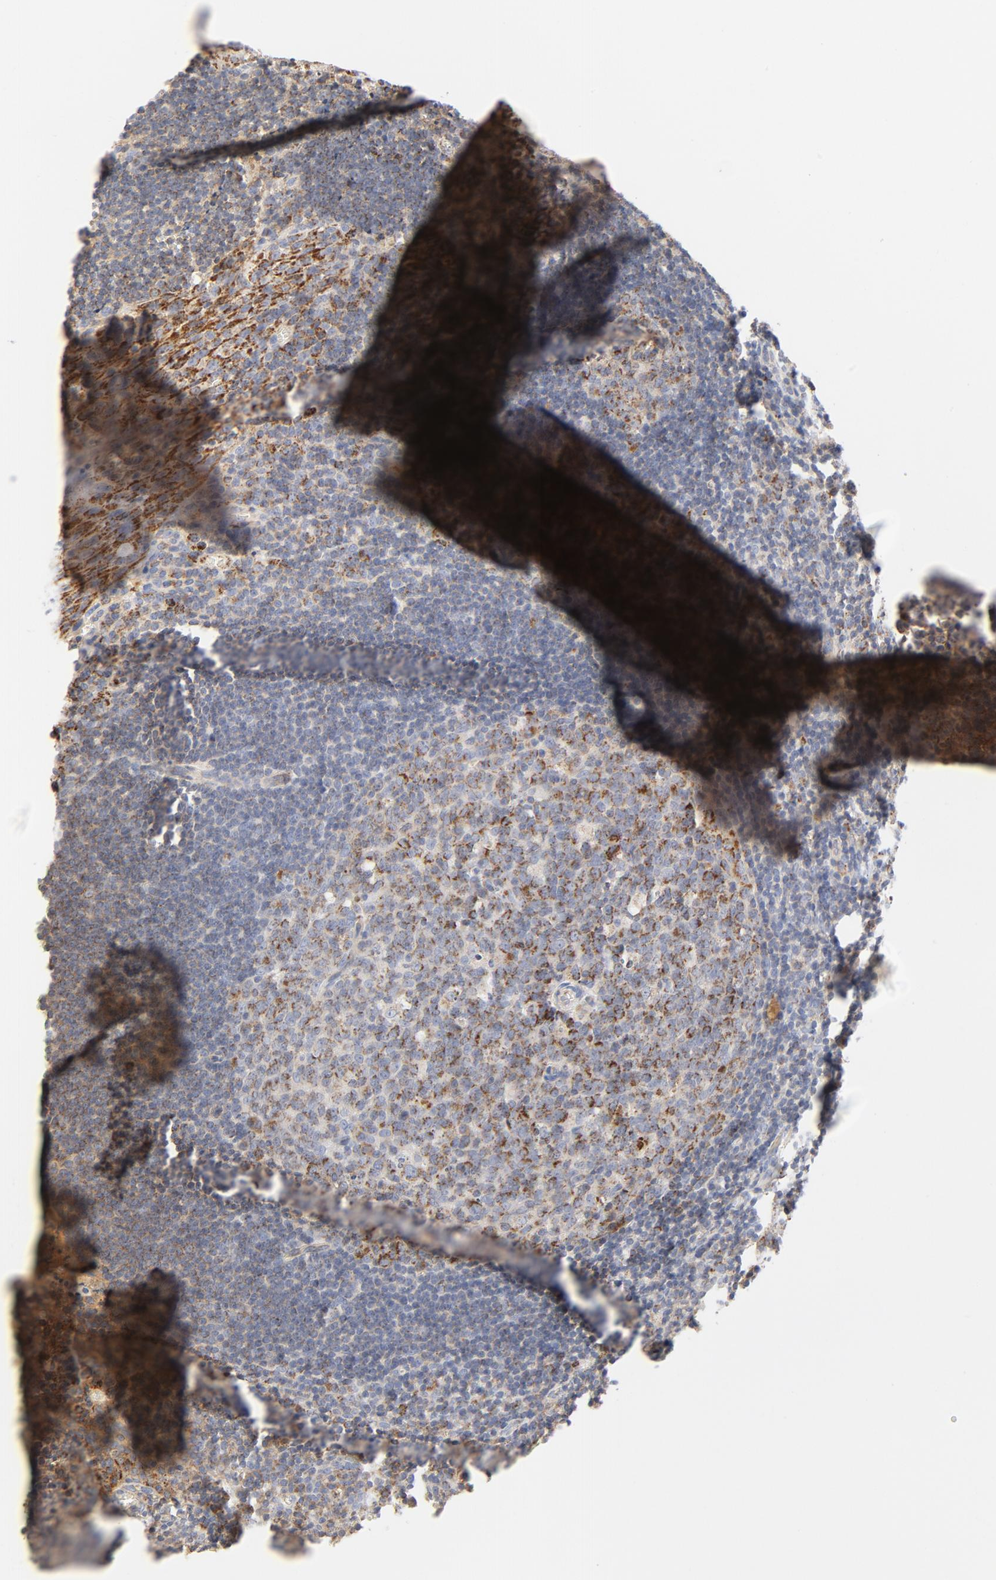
{"staining": {"intensity": "moderate", "quantity": "25%-75%", "location": "cytoplasmic/membranous"}, "tissue": "tonsil", "cell_type": "Germinal center cells", "image_type": "normal", "snomed": [{"axis": "morphology", "description": "Normal tissue, NOS"}, {"axis": "topography", "description": "Tonsil"}], "caption": "Brown immunohistochemical staining in benign tonsil reveals moderate cytoplasmic/membranous positivity in about 25%-75% of germinal center cells. (Stains: DAB in brown, nuclei in blue, Microscopy: brightfield microscopy at high magnification).", "gene": "PCNX4", "patient": {"sex": "male", "age": 20}}